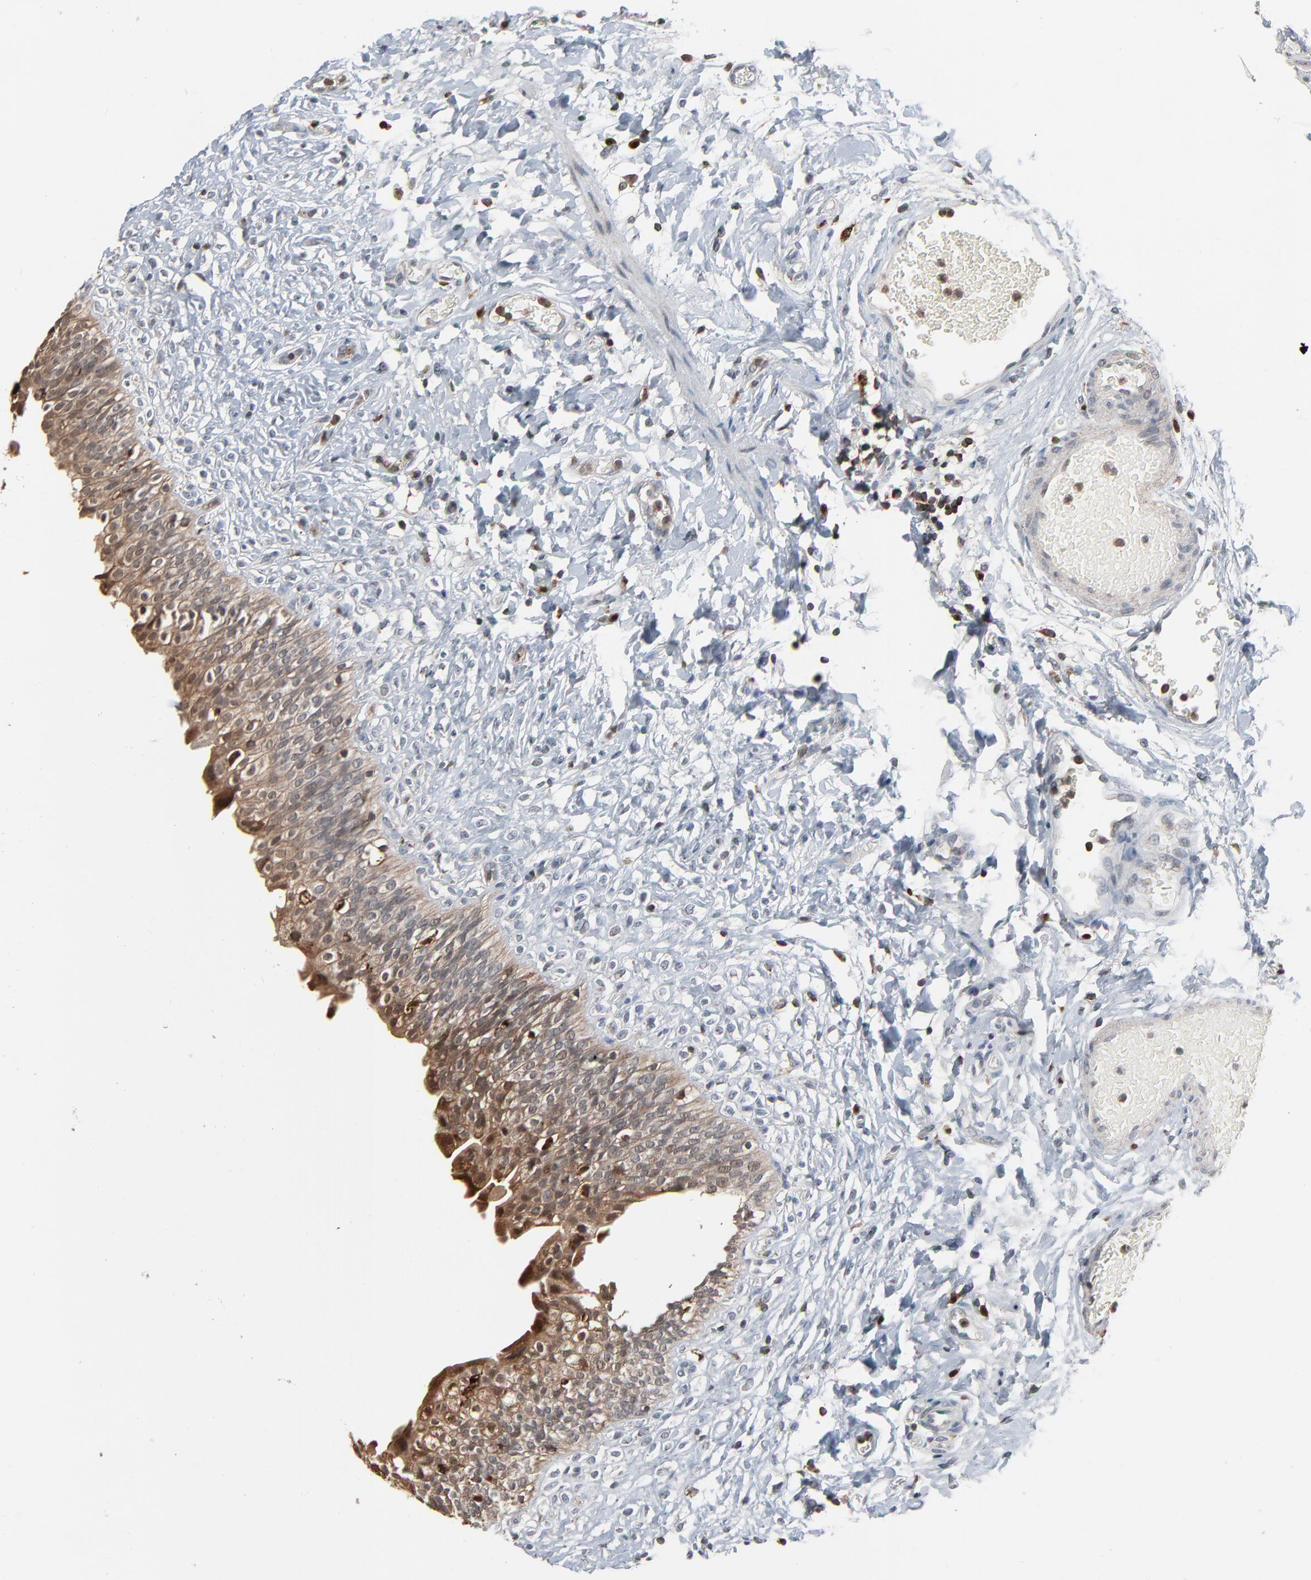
{"staining": {"intensity": "moderate", "quantity": ">75%", "location": "cytoplasmic/membranous,nuclear"}, "tissue": "urinary bladder", "cell_type": "Urothelial cells", "image_type": "normal", "snomed": [{"axis": "morphology", "description": "Normal tissue, NOS"}, {"axis": "topography", "description": "Urinary bladder"}], "caption": "This histopathology image shows IHC staining of benign human urinary bladder, with medium moderate cytoplasmic/membranous,nuclear staining in about >75% of urothelial cells.", "gene": "DOCK8", "patient": {"sex": "female", "age": 80}}